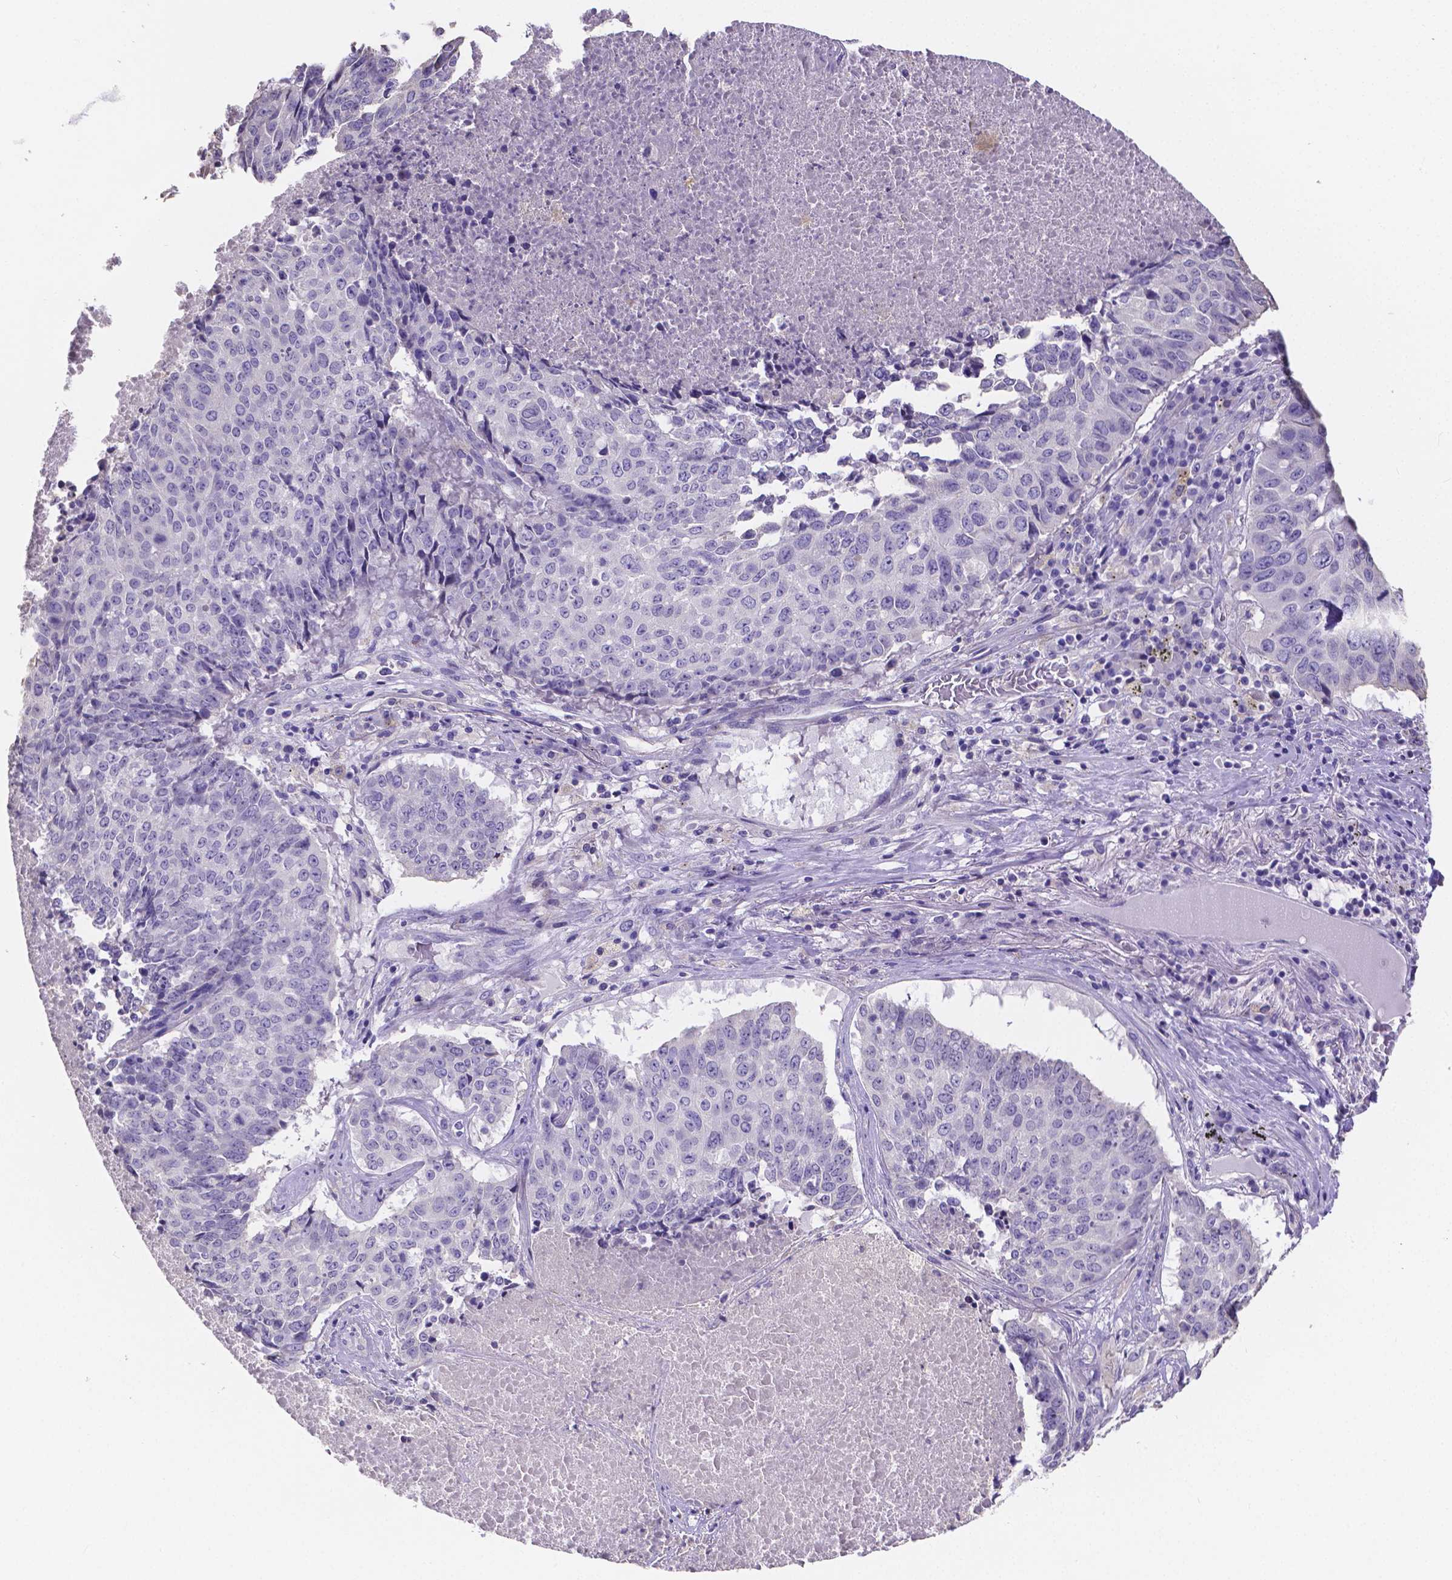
{"staining": {"intensity": "negative", "quantity": "none", "location": "none"}, "tissue": "lung cancer", "cell_type": "Tumor cells", "image_type": "cancer", "snomed": [{"axis": "morphology", "description": "Normal tissue, NOS"}, {"axis": "morphology", "description": "Squamous cell carcinoma, NOS"}, {"axis": "topography", "description": "Bronchus"}, {"axis": "topography", "description": "Lung"}], "caption": "High power microscopy micrograph of an immunohistochemistry histopathology image of lung cancer, revealing no significant staining in tumor cells. Nuclei are stained in blue.", "gene": "ATP6V1D", "patient": {"sex": "male", "age": 64}}